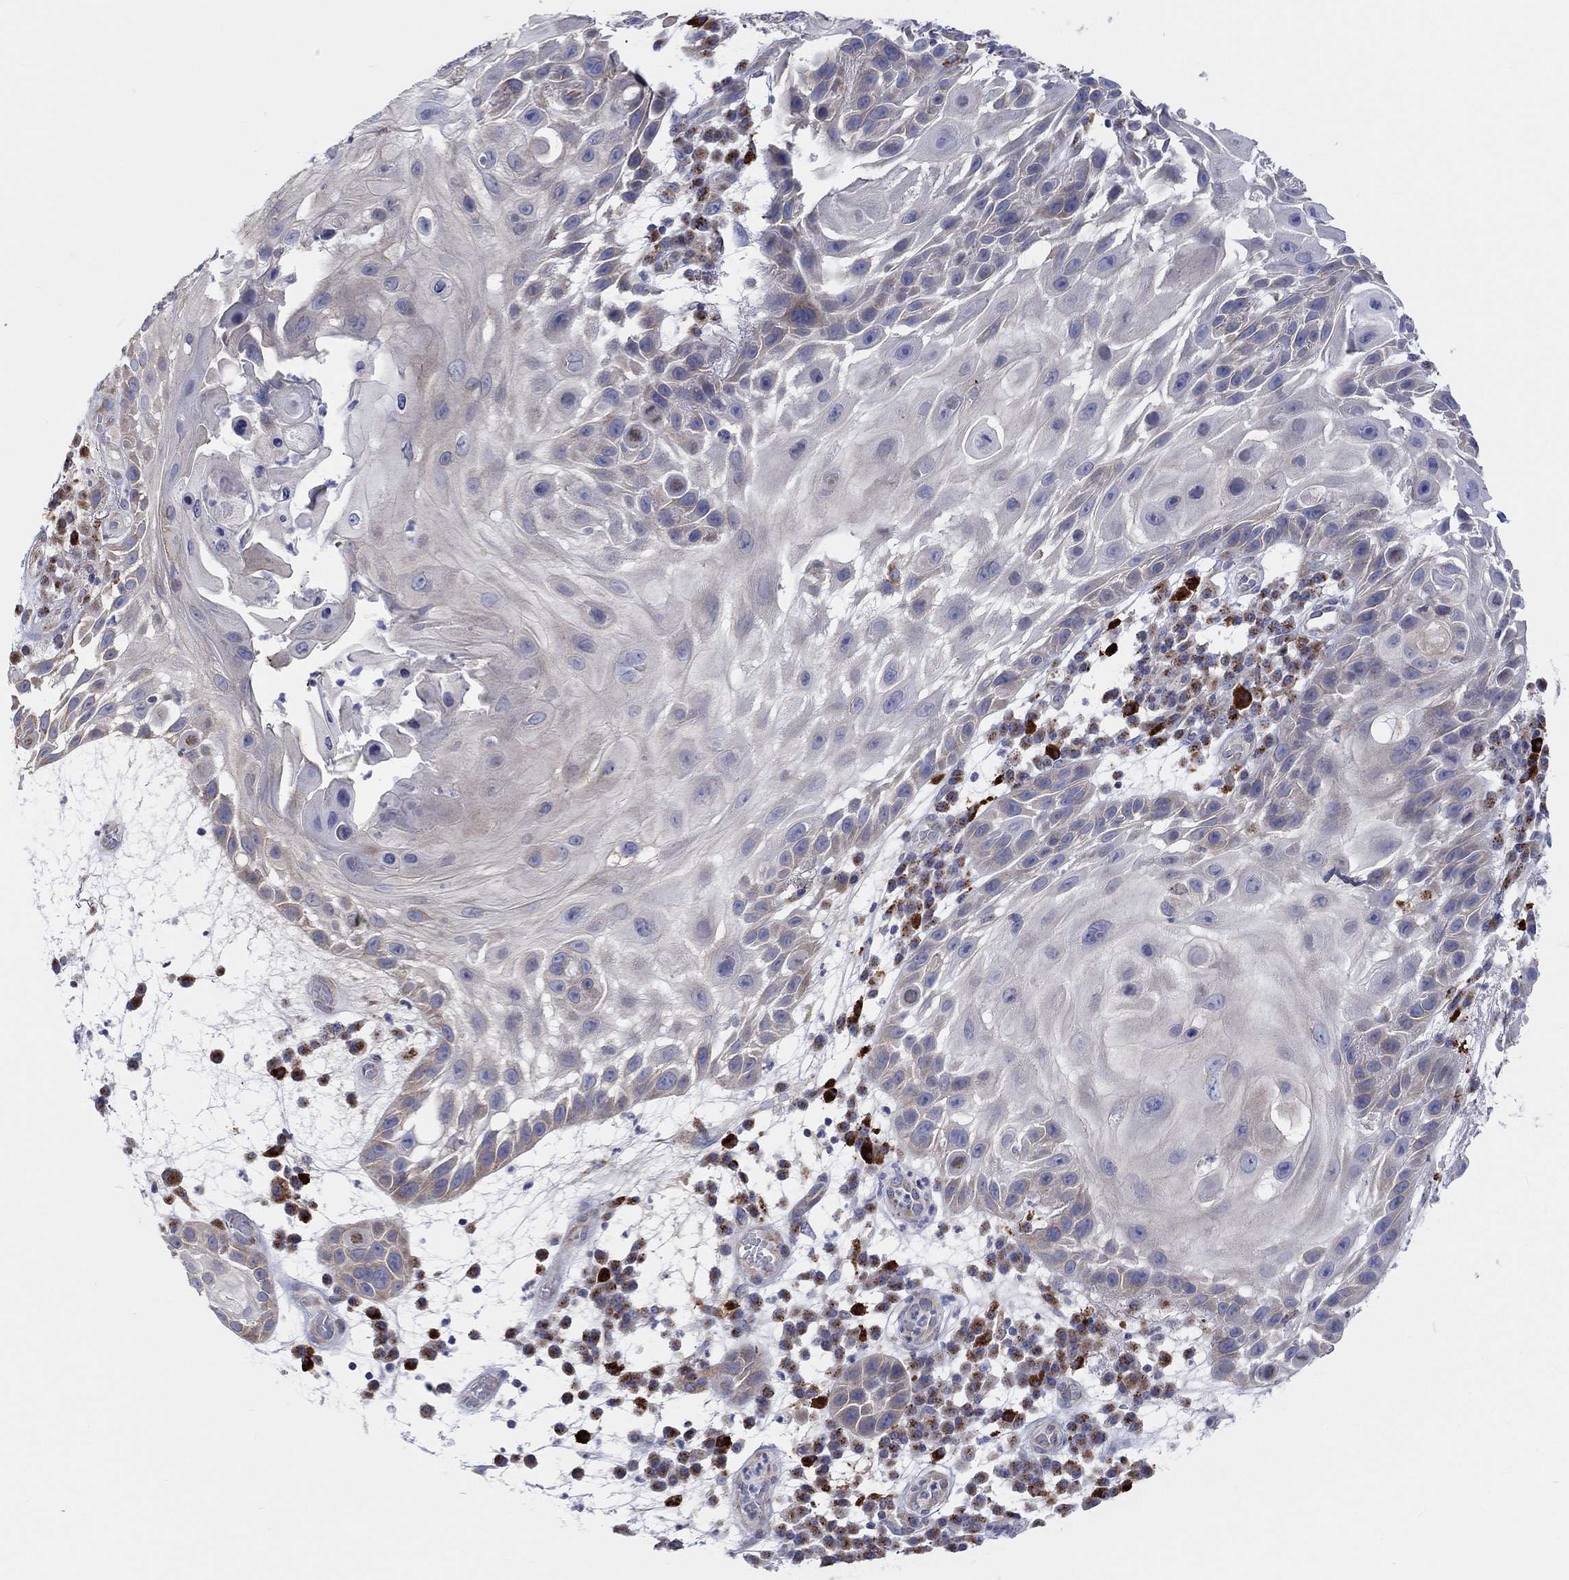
{"staining": {"intensity": "weak", "quantity": "<25%", "location": "cytoplasmic/membranous"}, "tissue": "skin cancer", "cell_type": "Tumor cells", "image_type": "cancer", "snomed": [{"axis": "morphology", "description": "Normal tissue, NOS"}, {"axis": "morphology", "description": "Squamous cell carcinoma, NOS"}, {"axis": "topography", "description": "Skin"}], "caption": "DAB immunohistochemical staining of human skin cancer (squamous cell carcinoma) reveals no significant staining in tumor cells.", "gene": "BCO2", "patient": {"sex": "male", "age": 79}}